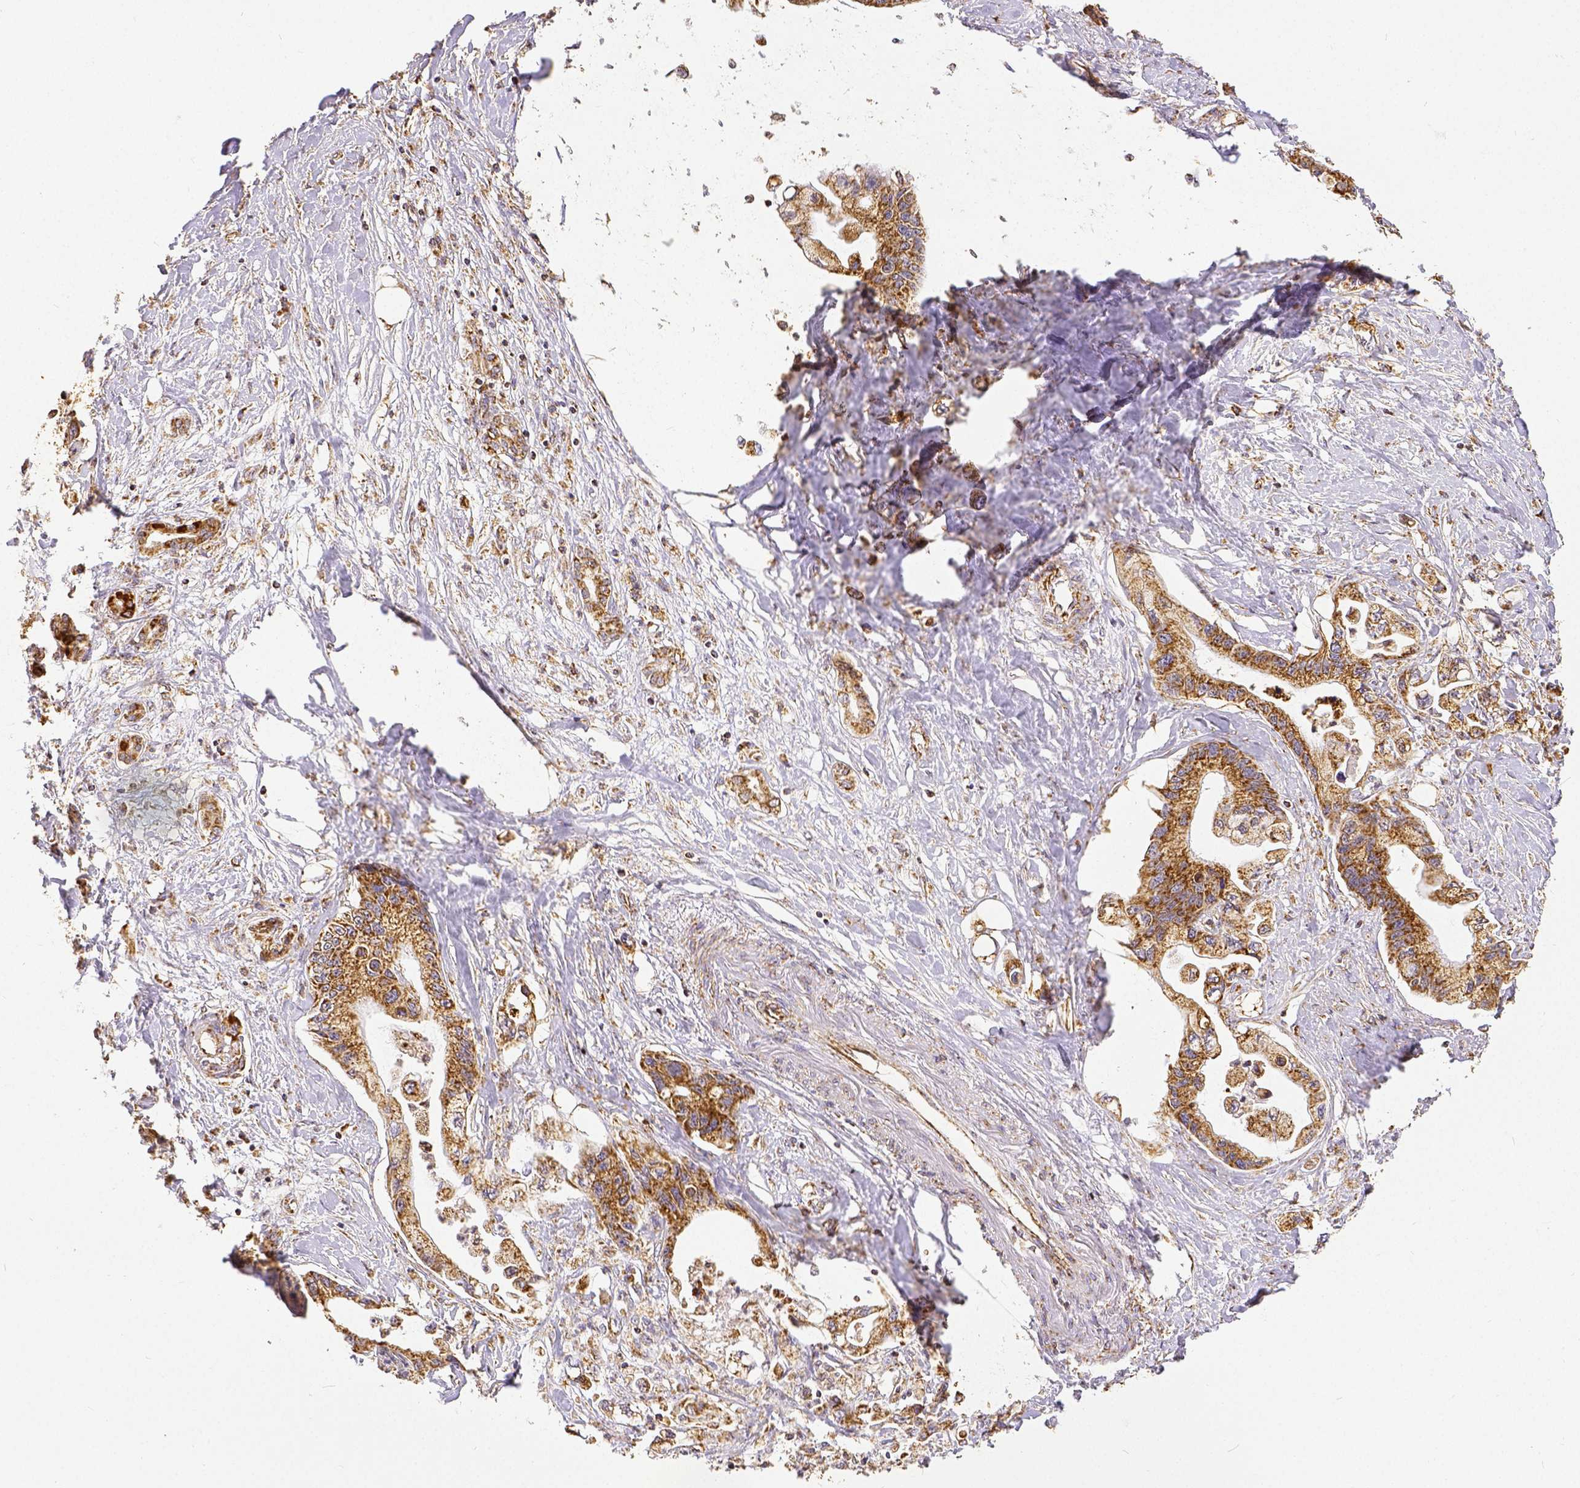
{"staining": {"intensity": "moderate", "quantity": ">75%", "location": "cytoplasmic/membranous"}, "tissue": "pancreatic cancer", "cell_type": "Tumor cells", "image_type": "cancer", "snomed": [{"axis": "morphology", "description": "Adenocarcinoma, NOS"}, {"axis": "topography", "description": "Pancreas"}], "caption": "Immunohistochemistry staining of adenocarcinoma (pancreatic), which reveals medium levels of moderate cytoplasmic/membranous positivity in about >75% of tumor cells indicating moderate cytoplasmic/membranous protein positivity. The staining was performed using DAB (3,3'-diaminobenzidine) (brown) for protein detection and nuclei were counterstained in hematoxylin (blue).", "gene": "SDHB", "patient": {"sex": "male", "age": 61}}